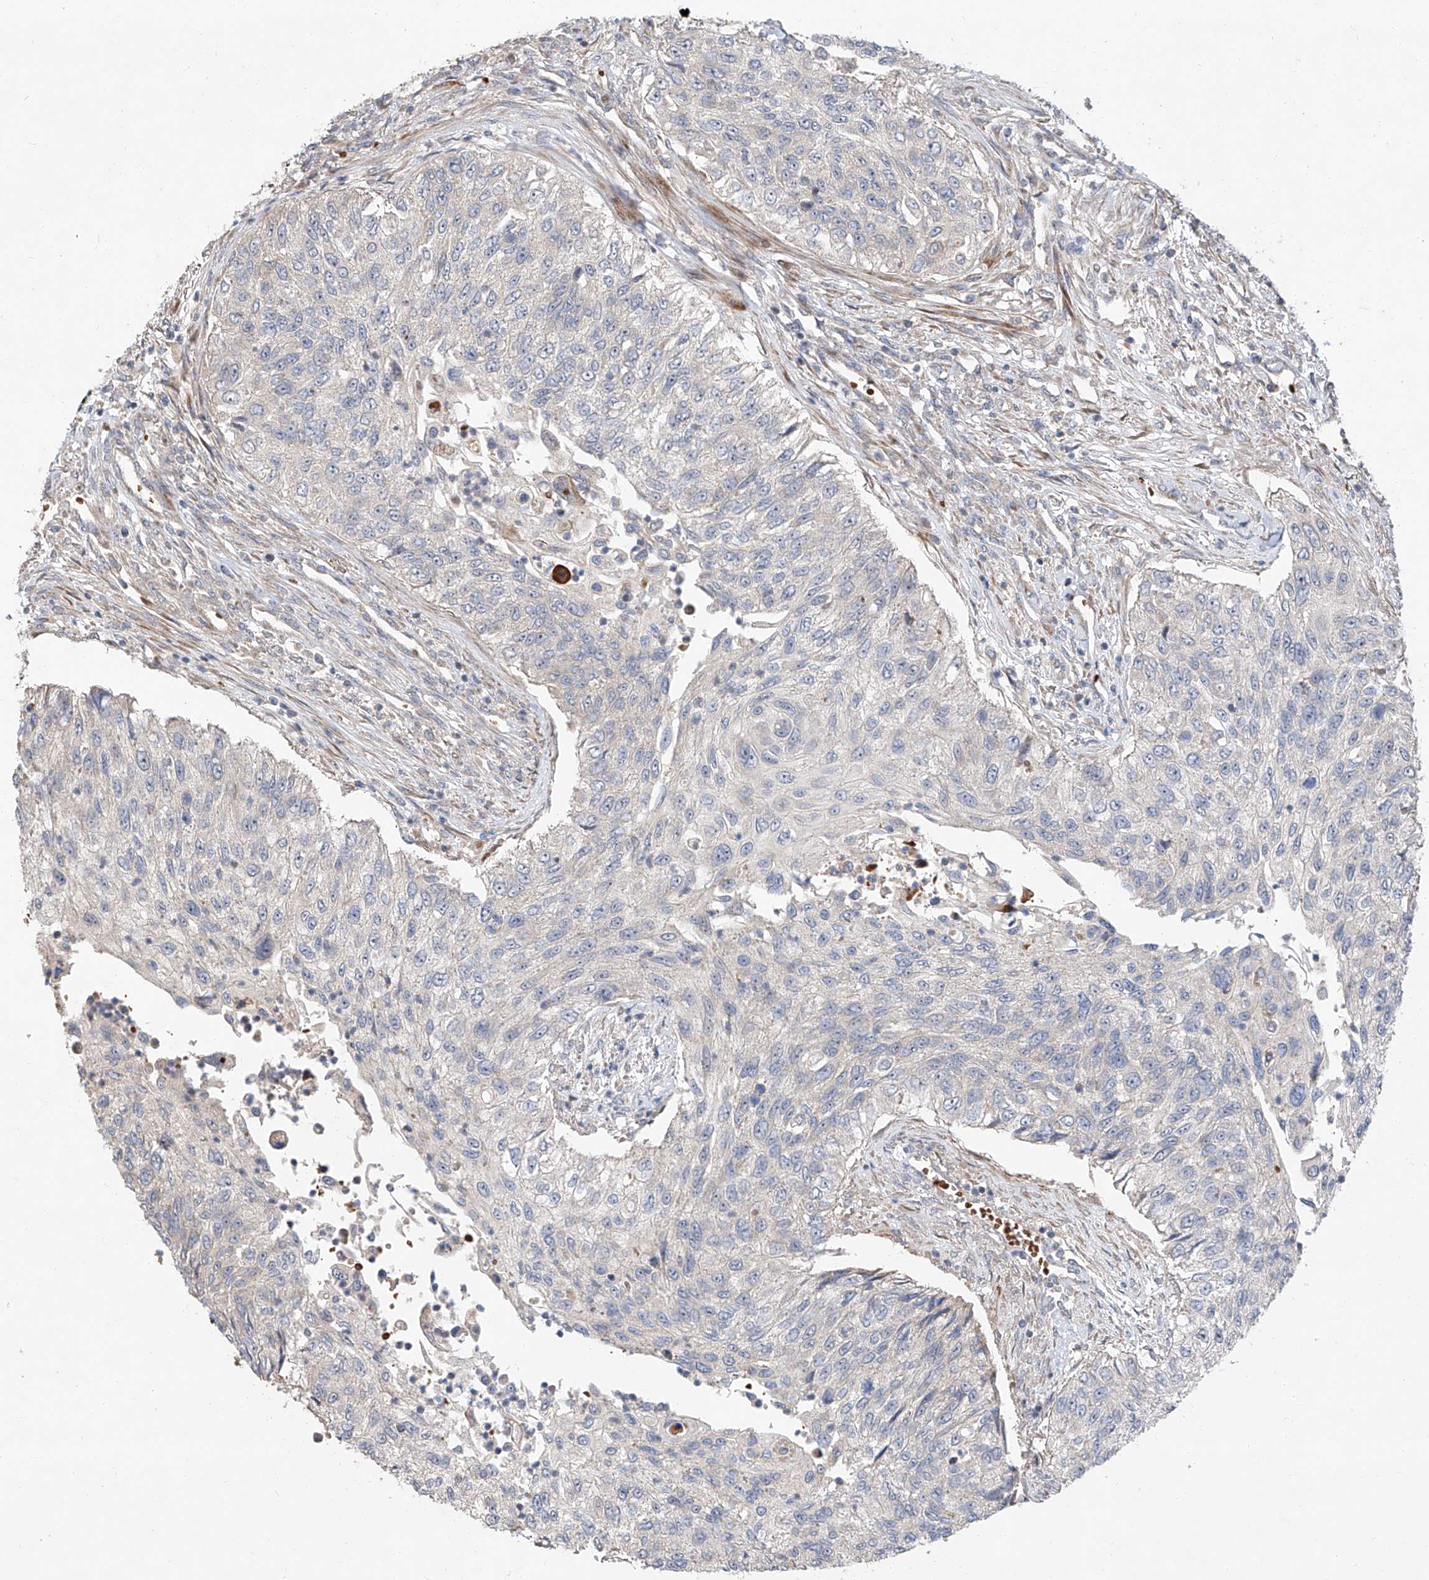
{"staining": {"intensity": "negative", "quantity": "none", "location": "none"}, "tissue": "urothelial cancer", "cell_type": "Tumor cells", "image_type": "cancer", "snomed": [{"axis": "morphology", "description": "Urothelial carcinoma, High grade"}, {"axis": "topography", "description": "Urinary bladder"}], "caption": "The image displays no staining of tumor cells in urothelial carcinoma (high-grade).", "gene": "USF3", "patient": {"sex": "female", "age": 60}}